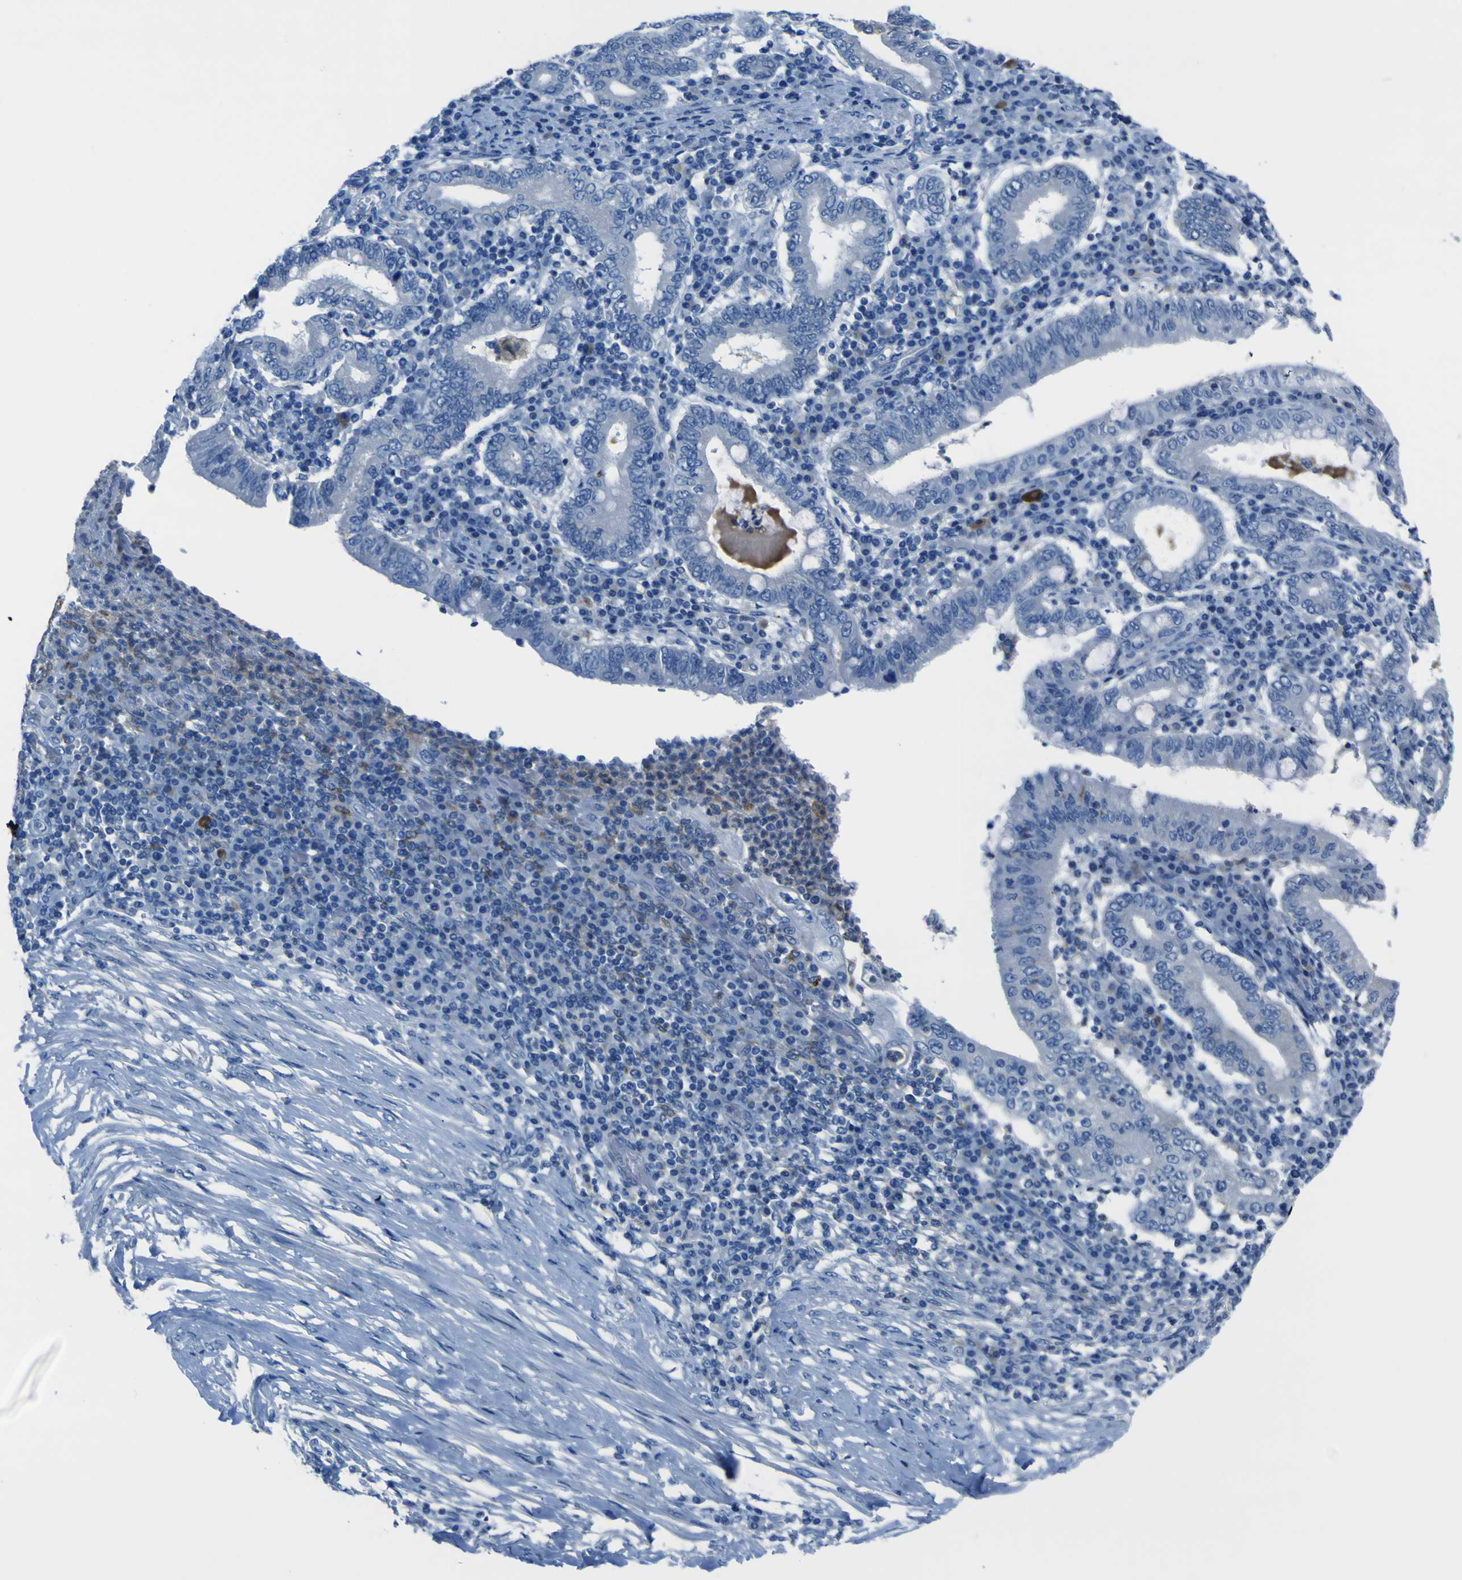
{"staining": {"intensity": "negative", "quantity": "none", "location": "none"}, "tissue": "stomach cancer", "cell_type": "Tumor cells", "image_type": "cancer", "snomed": [{"axis": "morphology", "description": "Normal tissue, NOS"}, {"axis": "morphology", "description": "Adenocarcinoma, NOS"}, {"axis": "topography", "description": "Esophagus"}, {"axis": "topography", "description": "Stomach, upper"}, {"axis": "topography", "description": "Peripheral nerve tissue"}], "caption": "Stomach cancer was stained to show a protein in brown. There is no significant expression in tumor cells.", "gene": "ACSL1", "patient": {"sex": "male", "age": 62}}